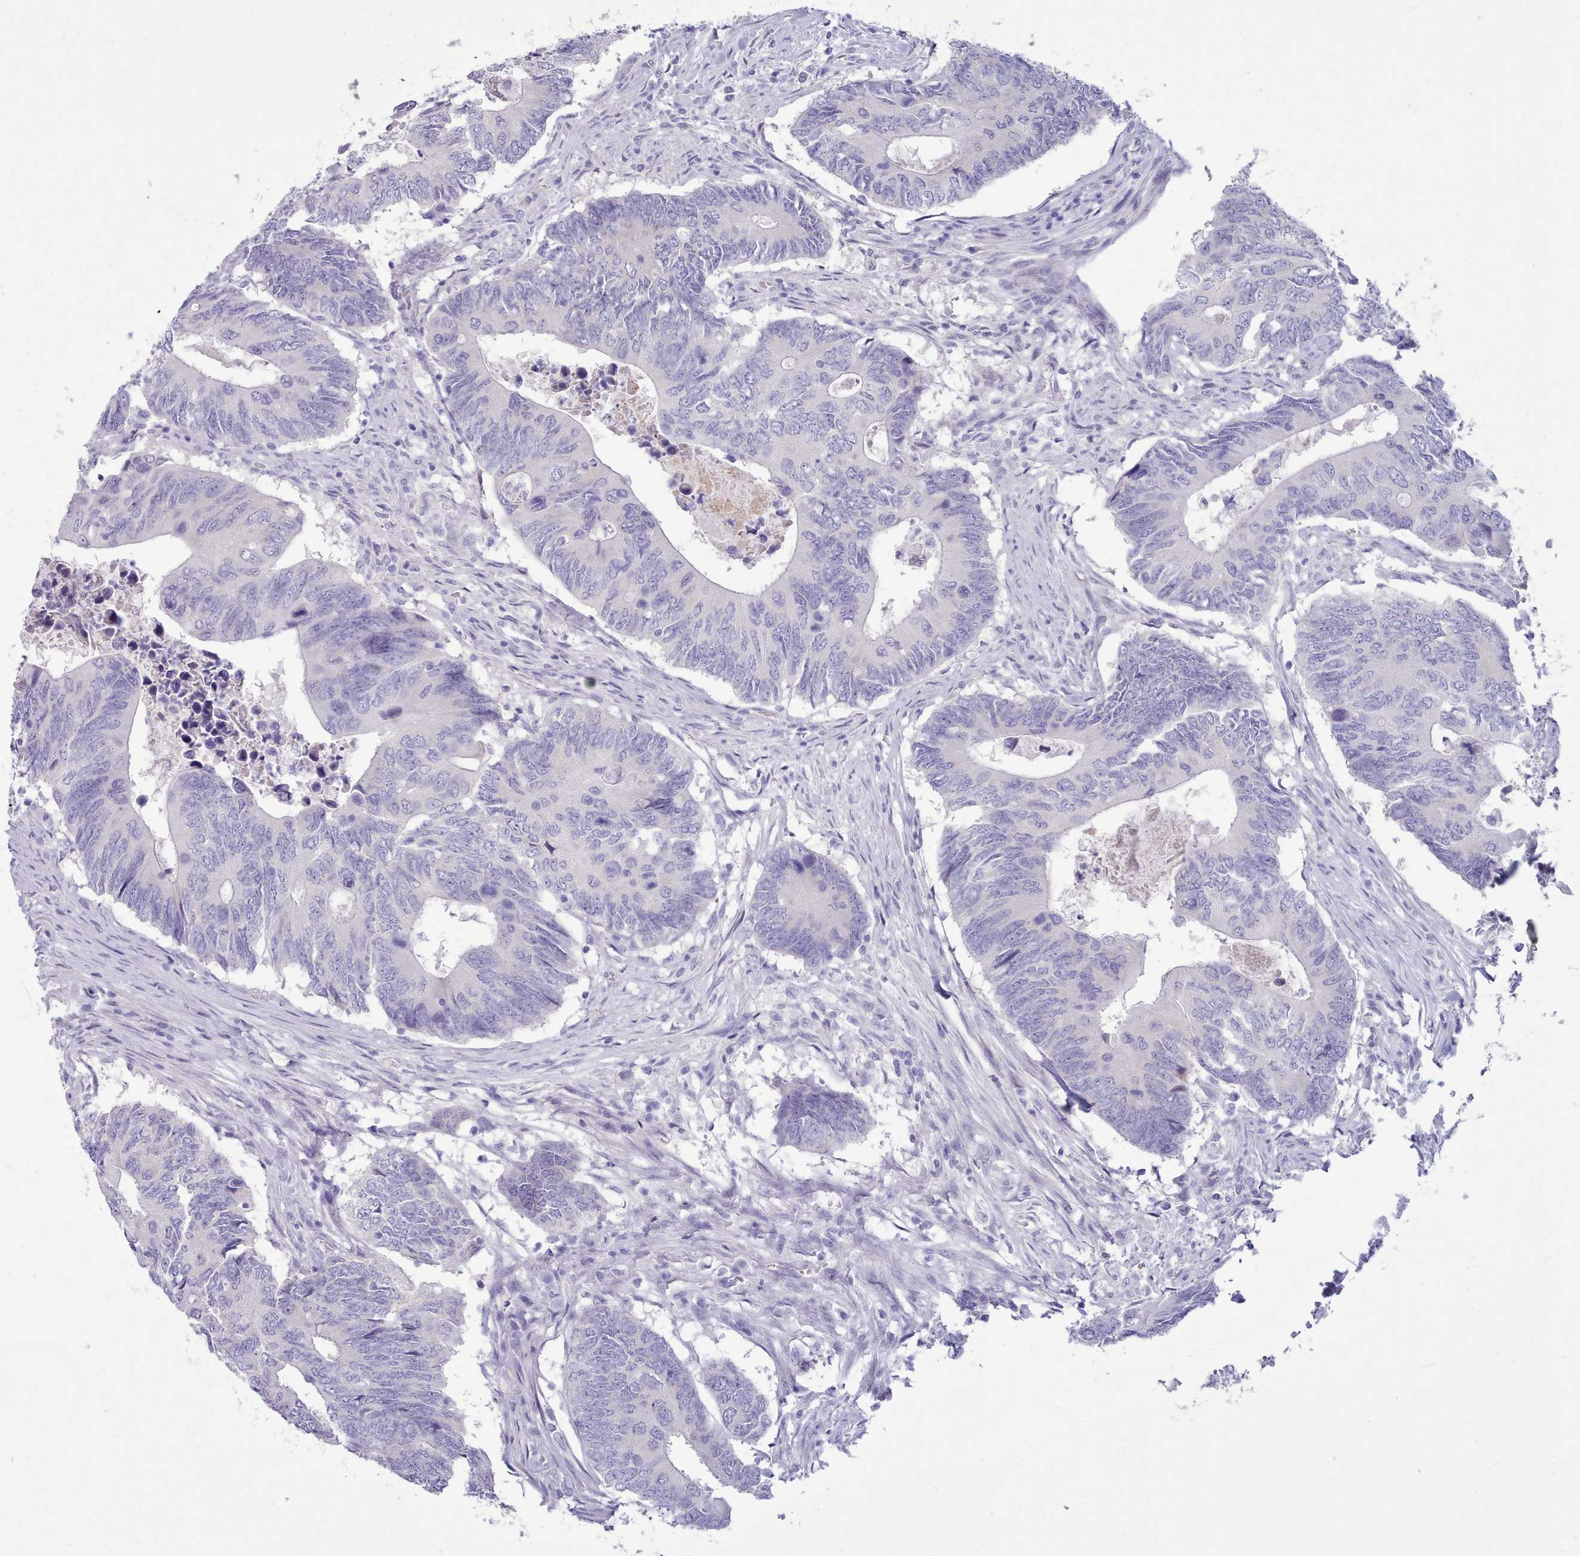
{"staining": {"intensity": "negative", "quantity": "none", "location": "none"}, "tissue": "colorectal cancer", "cell_type": "Tumor cells", "image_type": "cancer", "snomed": [{"axis": "morphology", "description": "Adenocarcinoma, NOS"}, {"axis": "topography", "description": "Colon"}], "caption": "Immunohistochemistry histopathology image of human colorectal cancer (adenocarcinoma) stained for a protein (brown), which shows no expression in tumor cells.", "gene": "TMEM253", "patient": {"sex": "male", "age": 87}}